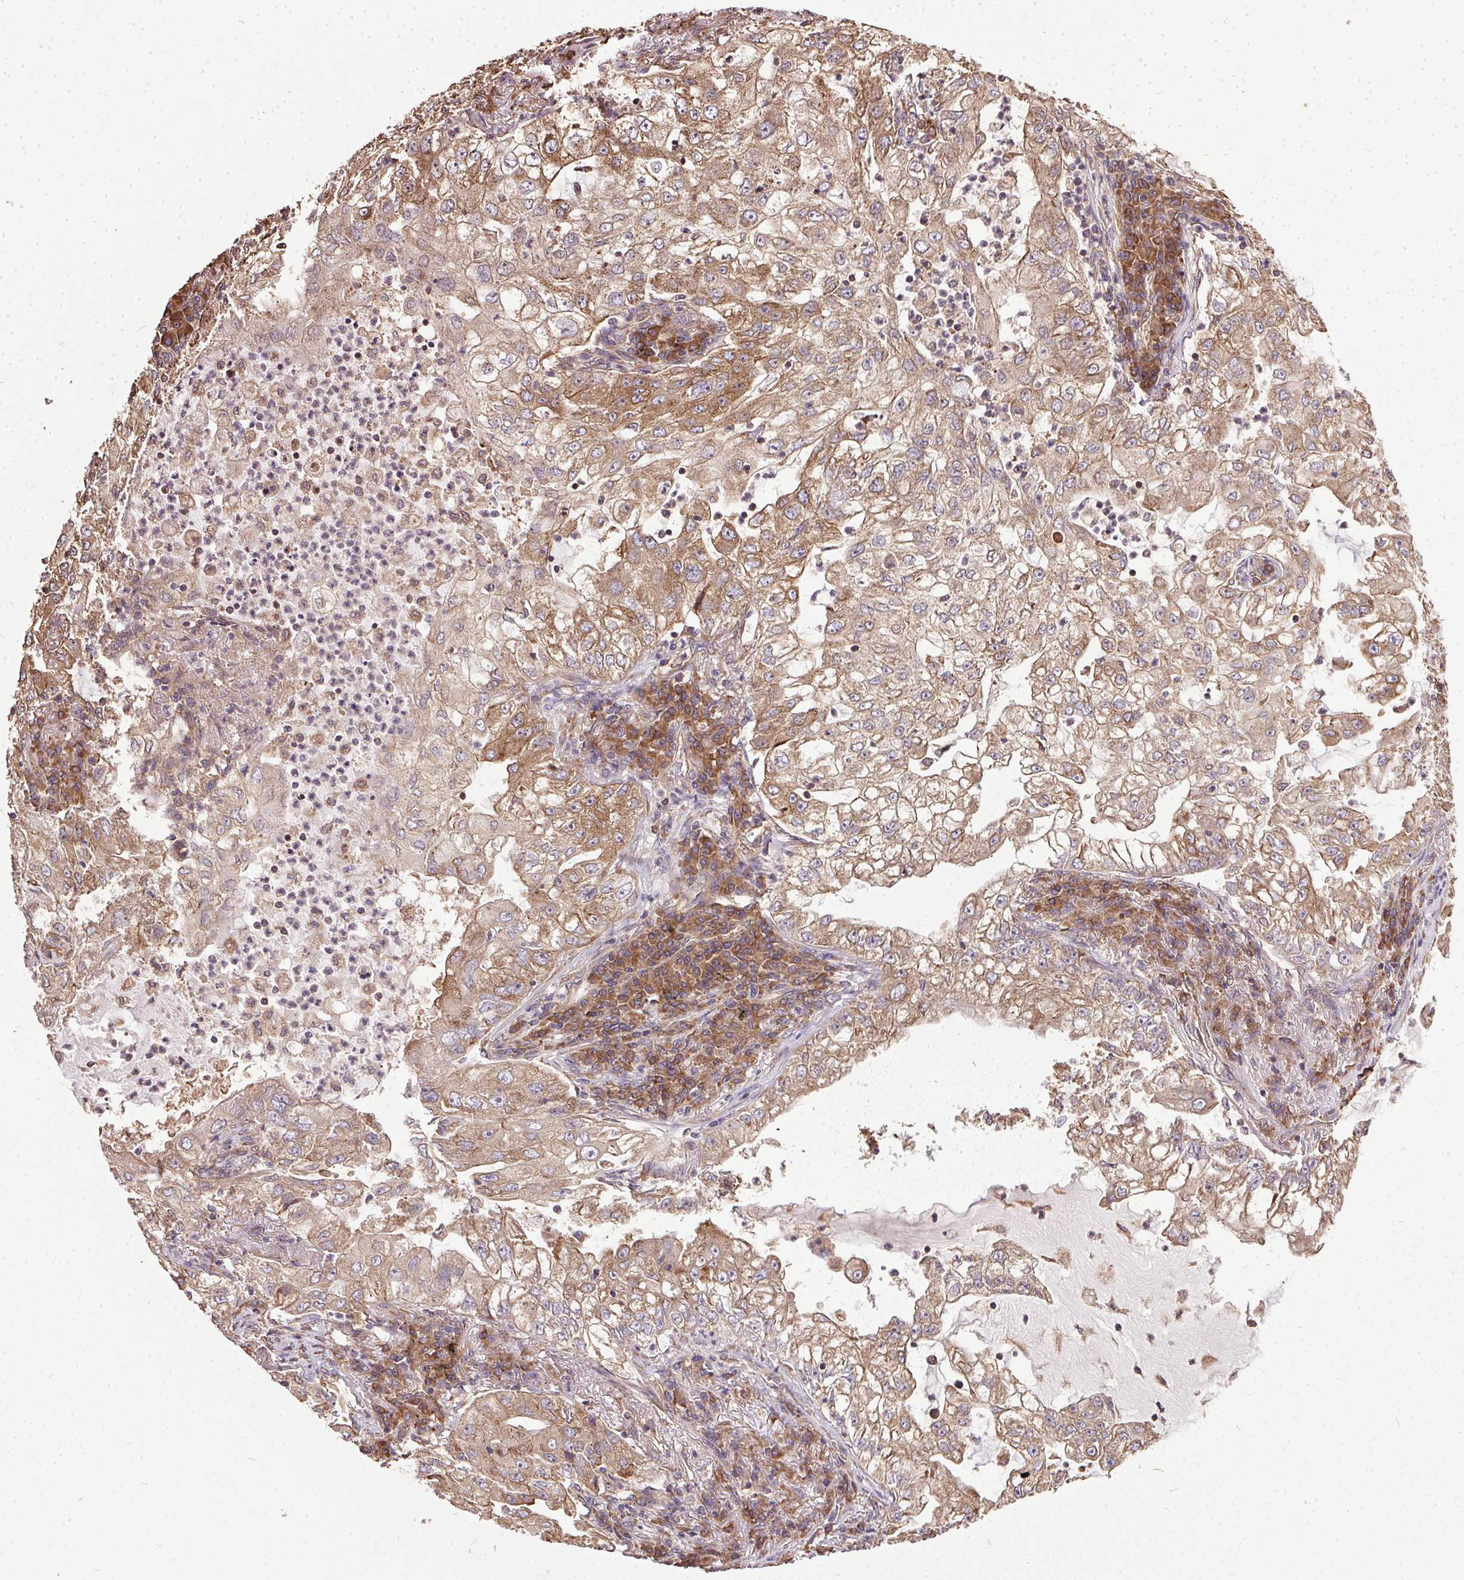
{"staining": {"intensity": "moderate", "quantity": ">75%", "location": "cytoplasmic/membranous"}, "tissue": "lung cancer", "cell_type": "Tumor cells", "image_type": "cancer", "snomed": [{"axis": "morphology", "description": "Adenocarcinoma, NOS"}, {"axis": "topography", "description": "Lung"}], "caption": "This is an image of immunohistochemistry staining of lung cancer (adenocarcinoma), which shows moderate expression in the cytoplasmic/membranous of tumor cells.", "gene": "EIF2S1", "patient": {"sex": "female", "age": 73}}